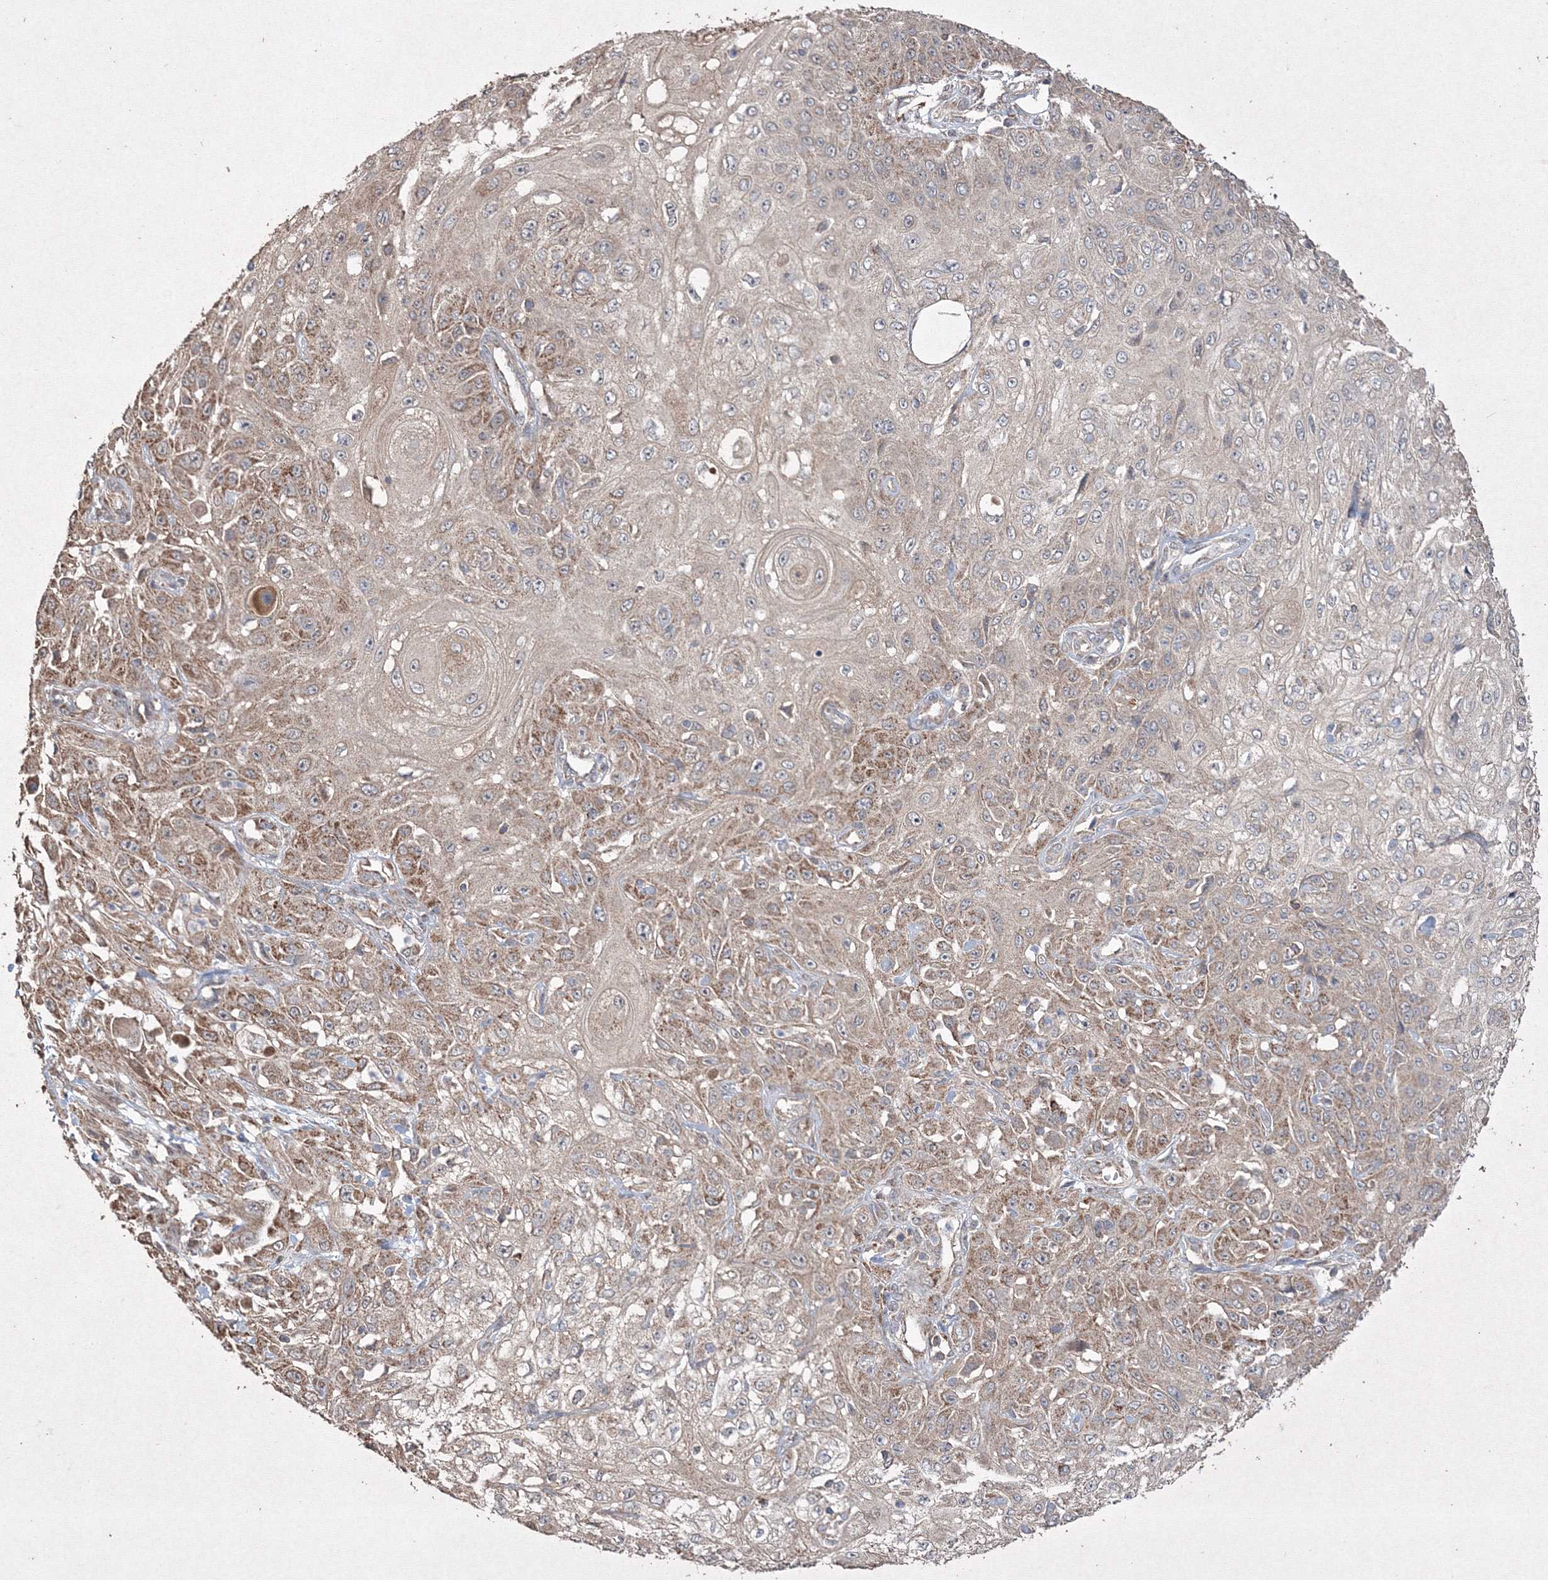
{"staining": {"intensity": "moderate", "quantity": "25%-75%", "location": "cytoplasmic/membranous"}, "tissue": "skin cancer", "cell_type": "Tumor cells", "image_type": "cancer", "snomed": [{"axis": "morphology", "description": "Squamous cell carcinoma, NOS"}, {"axis": "morphology", "description": "Squamous cell carcinoma, metastatic, NOS"}, {"axis": "topography", "description": "Skin"}, {"axis": "topography", "description": "Lymph node"}], "caption": "Skin cancer stained with a protein marker shows moderate staining in tumor cells.", "gene": "GRSF1", "patient": {"sex": "male", "age": 75}}